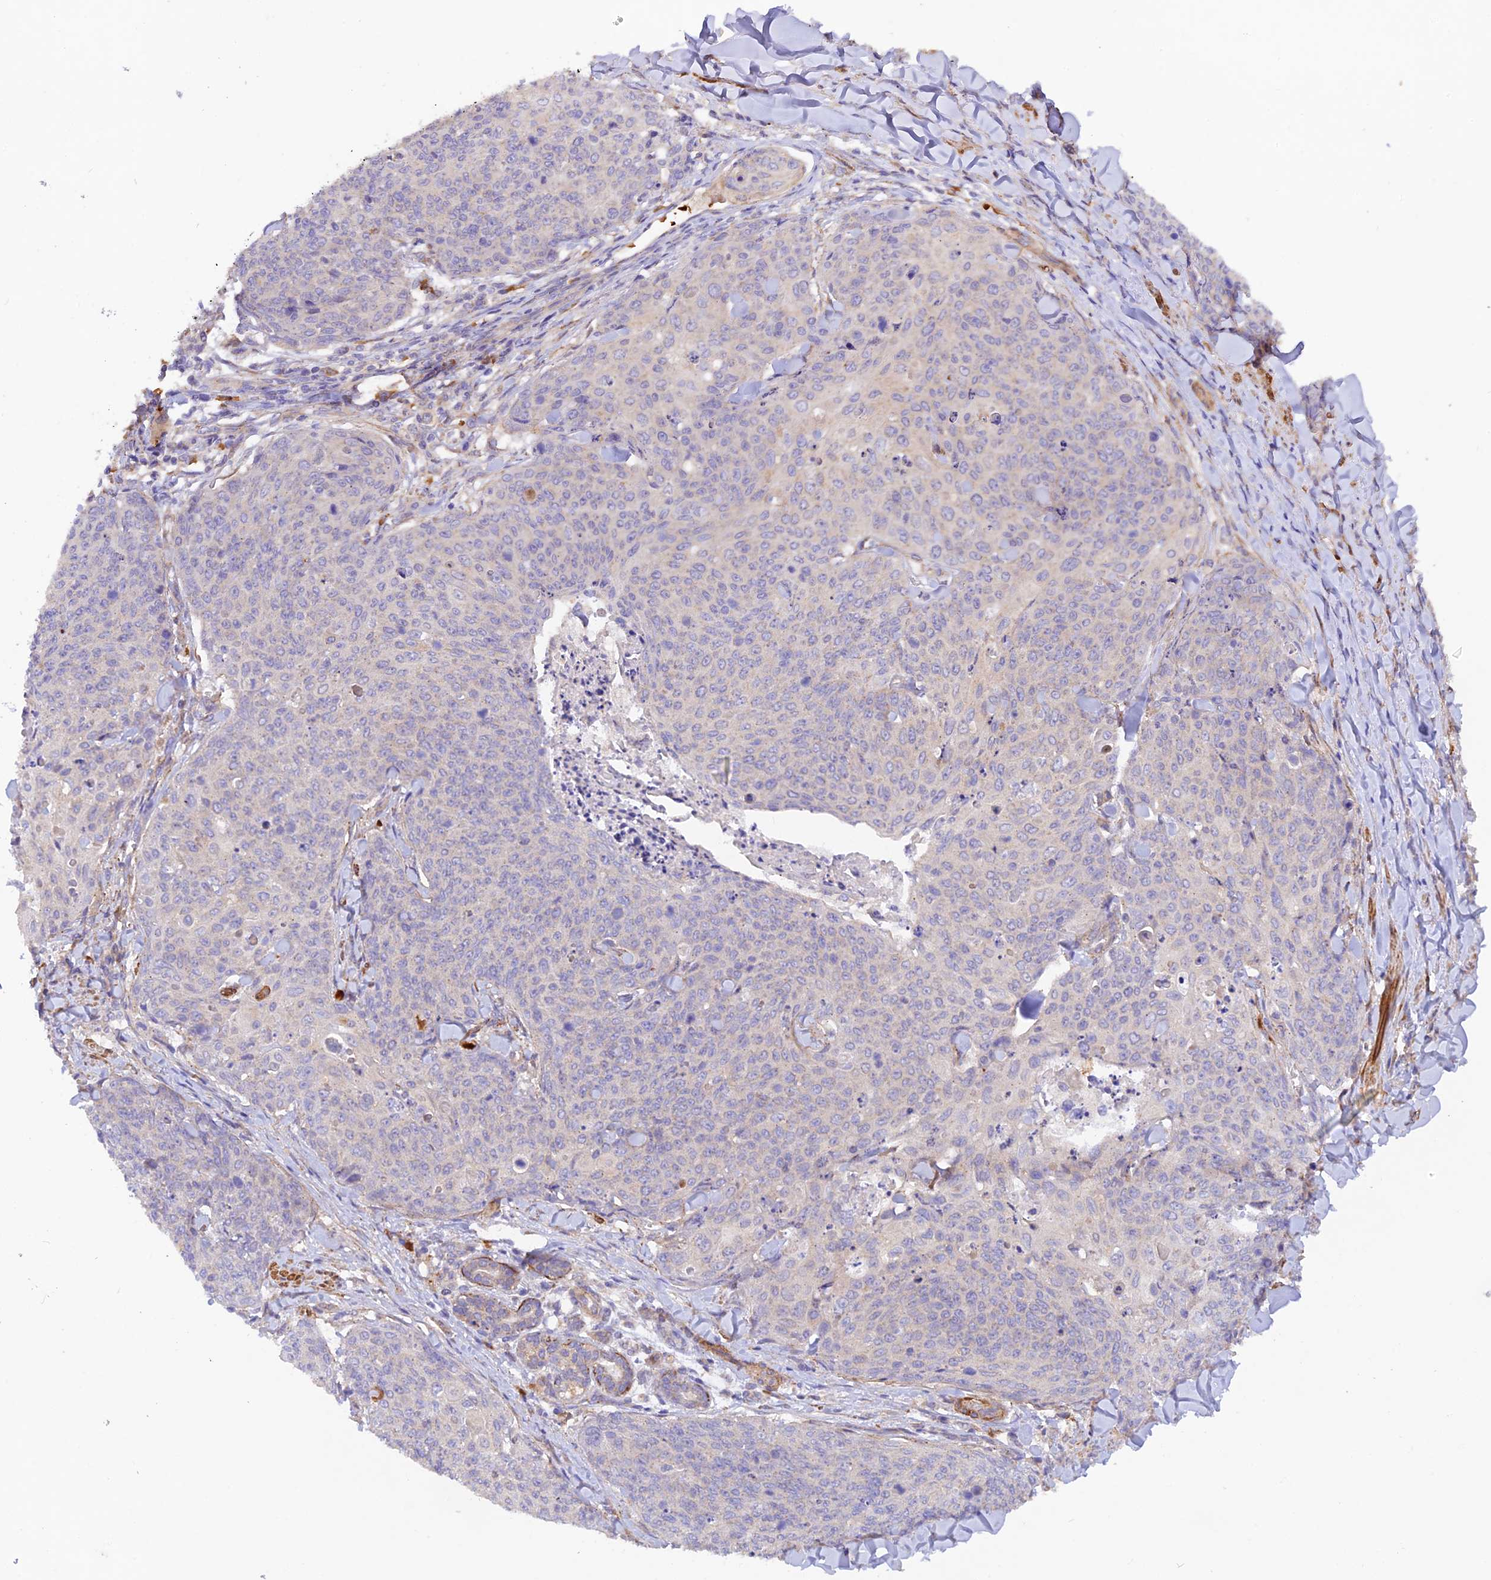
{"staining": {"intensity": "negative", "quantity": "none", "location": "none"}, "tissue": "skin cancer", "cell_type": "Tumor cells", "image_type": "cancer", "snomed": [{"axis": "morphology", "description": "Squamous cell carcinoma, NOS"}, {"axis": "topography", "description": "Skin"}, {"axis": "topography", "description": "Vulva"}], "caption": "This histopathology image is of squamous cell carcinoma (skin) stained with immunohistochemistry (IHC) to label a protein in brown with the nuclei are counter-stained blue. There is no staining in tumor cells.", "gene": "WDFY4", "patient": {"sex": "female", "age": 85}}